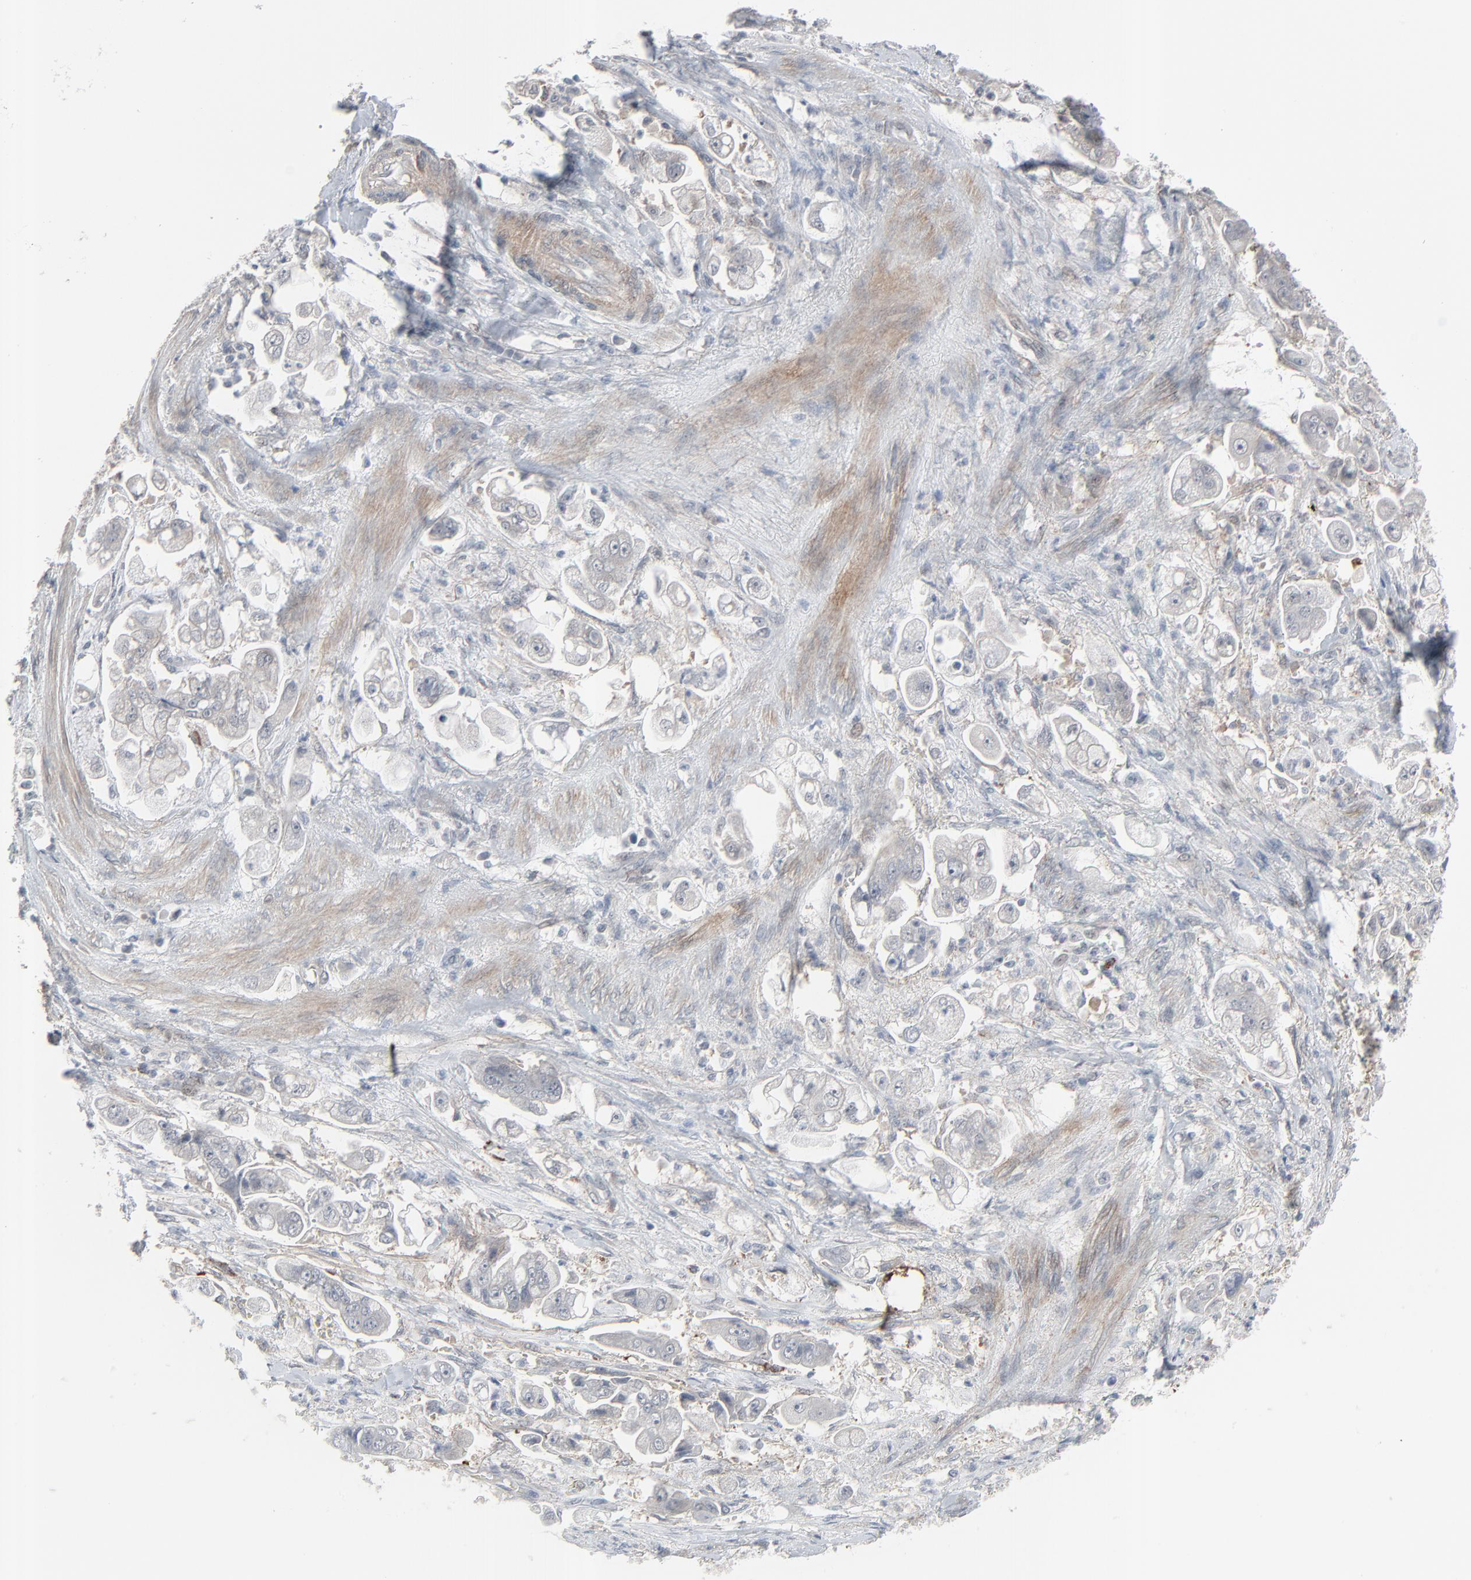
{"staining": {"intensity": "negative", "quantity": "none", "location": "none"}, "tissue": "stomach cancer", "cell_type": "Tumor cells", "image_type": "cancer", "snomed": [{"axis": "morphology", "description": "Adenocarcinoma, NOS"}, {"axis": "topography", "description": "Stomach"}], "caption": "The image demonstrates no staining of tumor cells in stomach cancer.", "gene": "NEUROD1", "patient": {"sex": "male", "age": 62}}